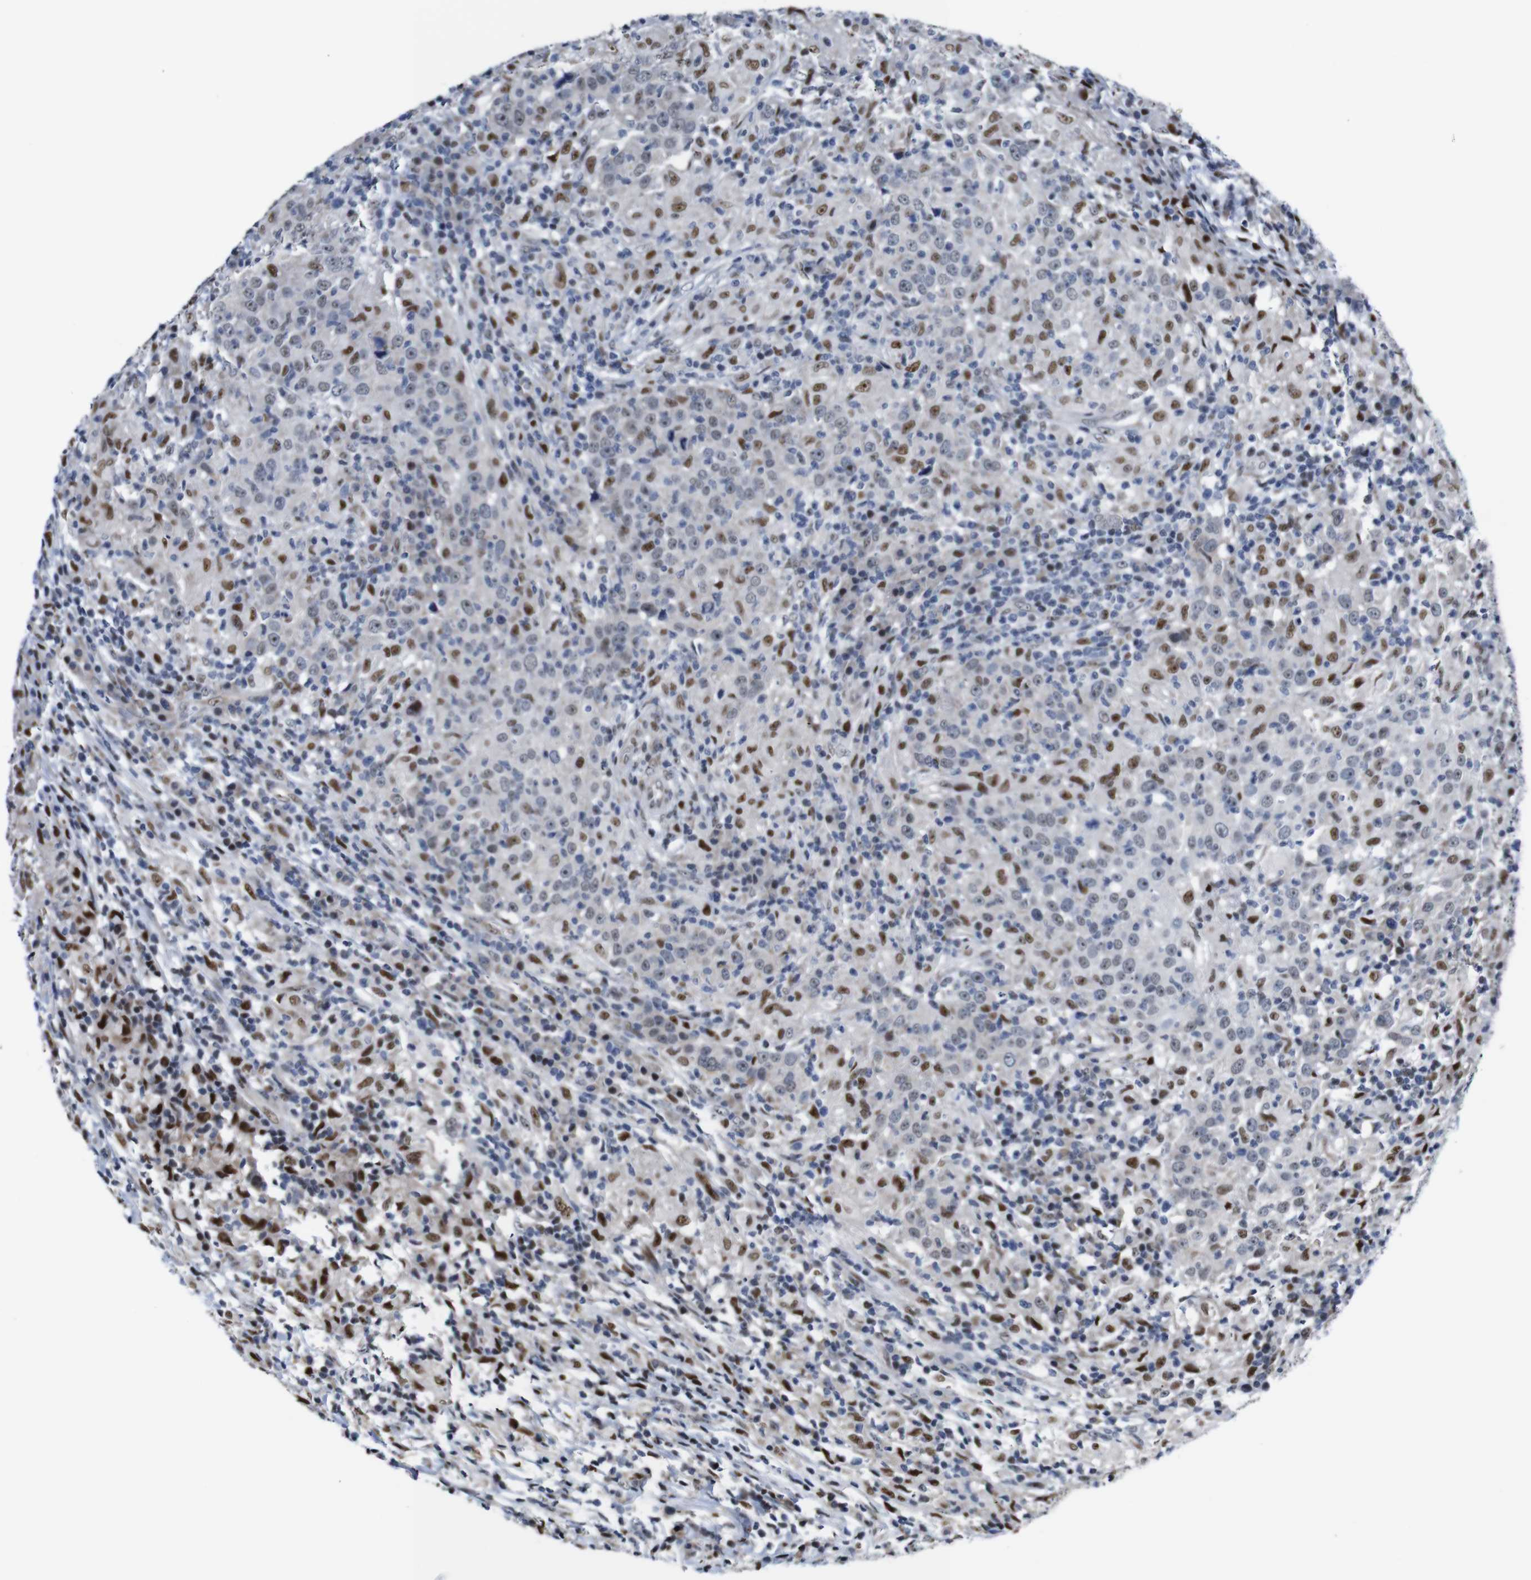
{"staining": {"intensity": "moderate", "quantity": "25%-75%", "location": "nuclear"}, "tissue": "head and neck cancer", "cell_type": "Tumor cells", "image_type": "cancer", "snomed": [{"axis": "morphology", "description": "Adenocarcinoma, NOS"}, {"axis": "topography", "description": "Salivary gland"}, {"axis": "topography", "description": "Head-Neck"}], "caption": "Protein expression analysis of adenocarcinoma (head and neck) displays moderate nuclear expression in about 25%-75% of tumor cells.", "gene": "GATA6", "patient": {"sex": "female", "age": 65}}